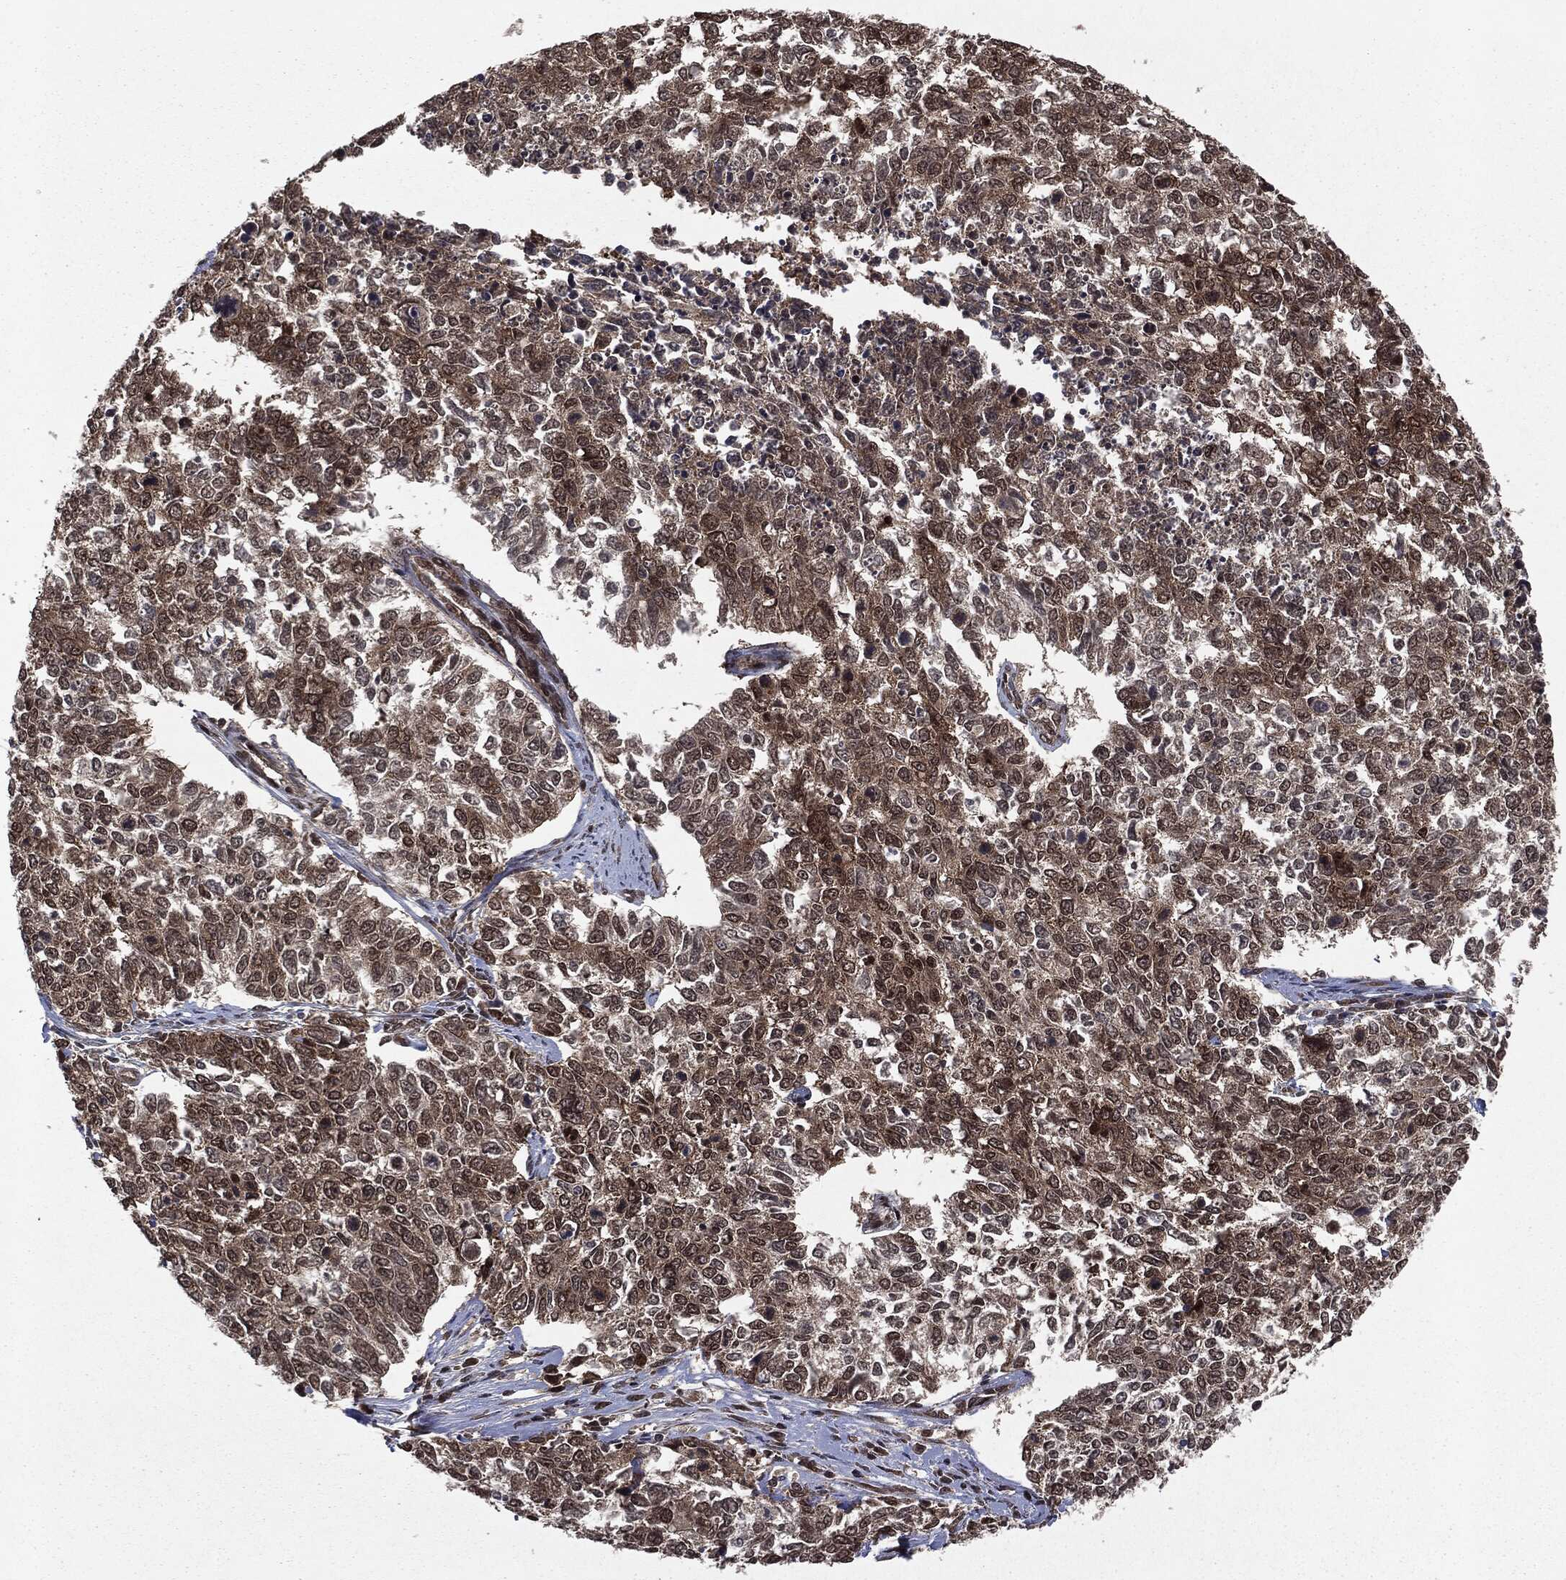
{"staining": {"intensity": "moderate", "quantity": "25%-75%", "location": "cytoplasmic/membranous,nuclear"}, "tissue": "cervical cancer", "cell_type": "Tumor cells", "image_type": "cancer", "snomed": [{"axis": "morphology", "description": "Adenocarcinoma, NOS"}, {"axis": "topography", "description": "Cervix"}], "caption": "Immunohistochemical staining of human cervical cancer reveals medium levels of moderate cytoplasmic/membranous and nuclear protein staining in about 25%-75% of tumor cells. (Stains: DAB in brown, nuclei in blue, Microscopy: brightfield microscopy at high magnification).", "gene": "STAU2", "patient": {"sex": "female", "age": 63}}